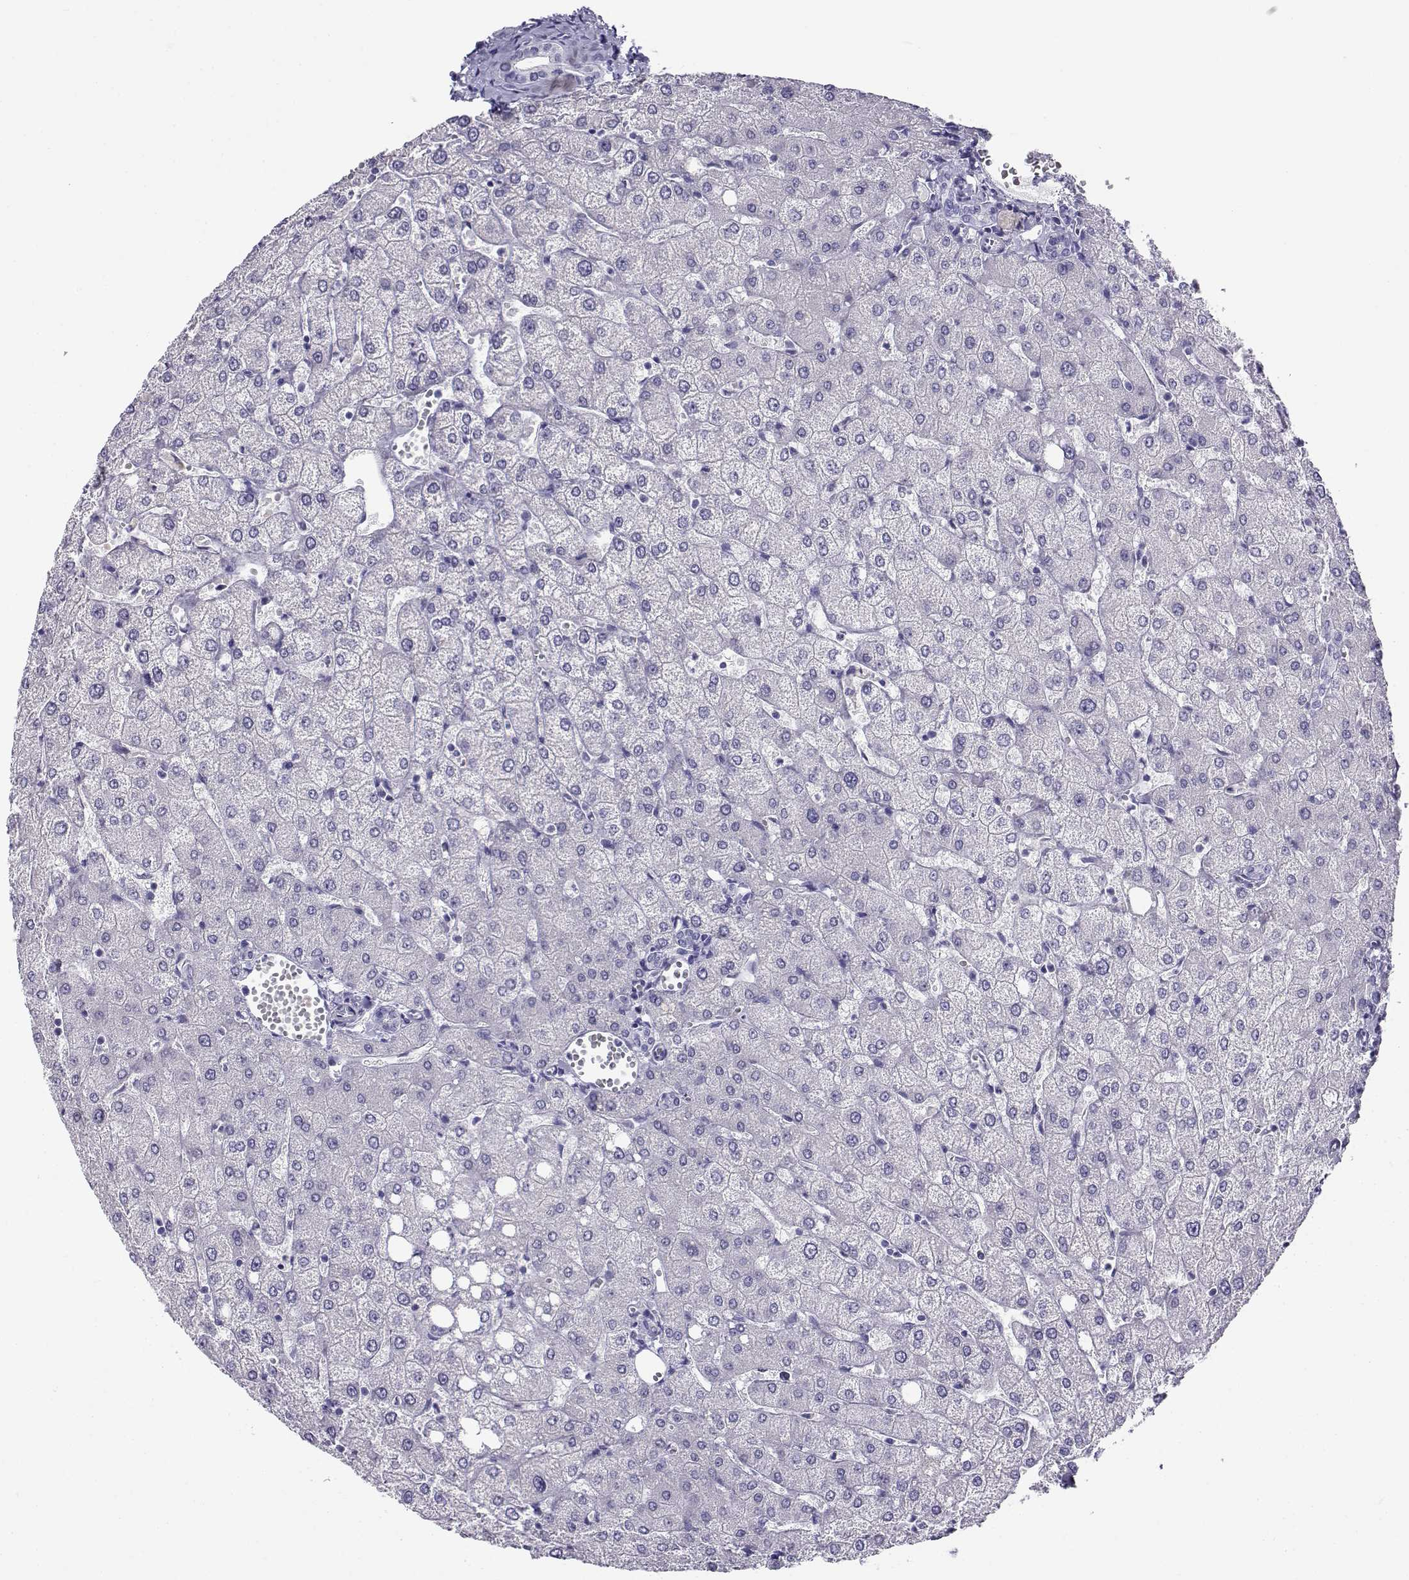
{"staining": {"intensity": "negative", "quantity": "none", "location": "none"}, "tissue": "liver", "cell_type": "Cholangiocytes", "image_type": "normal", "snomed": [{"axis": "morphology", "description": "Normal tissue, NOS"}, {"axis": "topography", "description": "Liver"}], "caption": "DAB immunohistochemical staining of unremarkable liver reveals no significant positivity in cholangiocytes. Brightfield microscopy of immunohistochemistry (IHC) stained with DAB (3,3'-diaminobenzidine) (brown) and hematoxylin (blue), captured at high magnification.", "gene": "CABS1", "patient": {"sex": "female", "age": 54}}